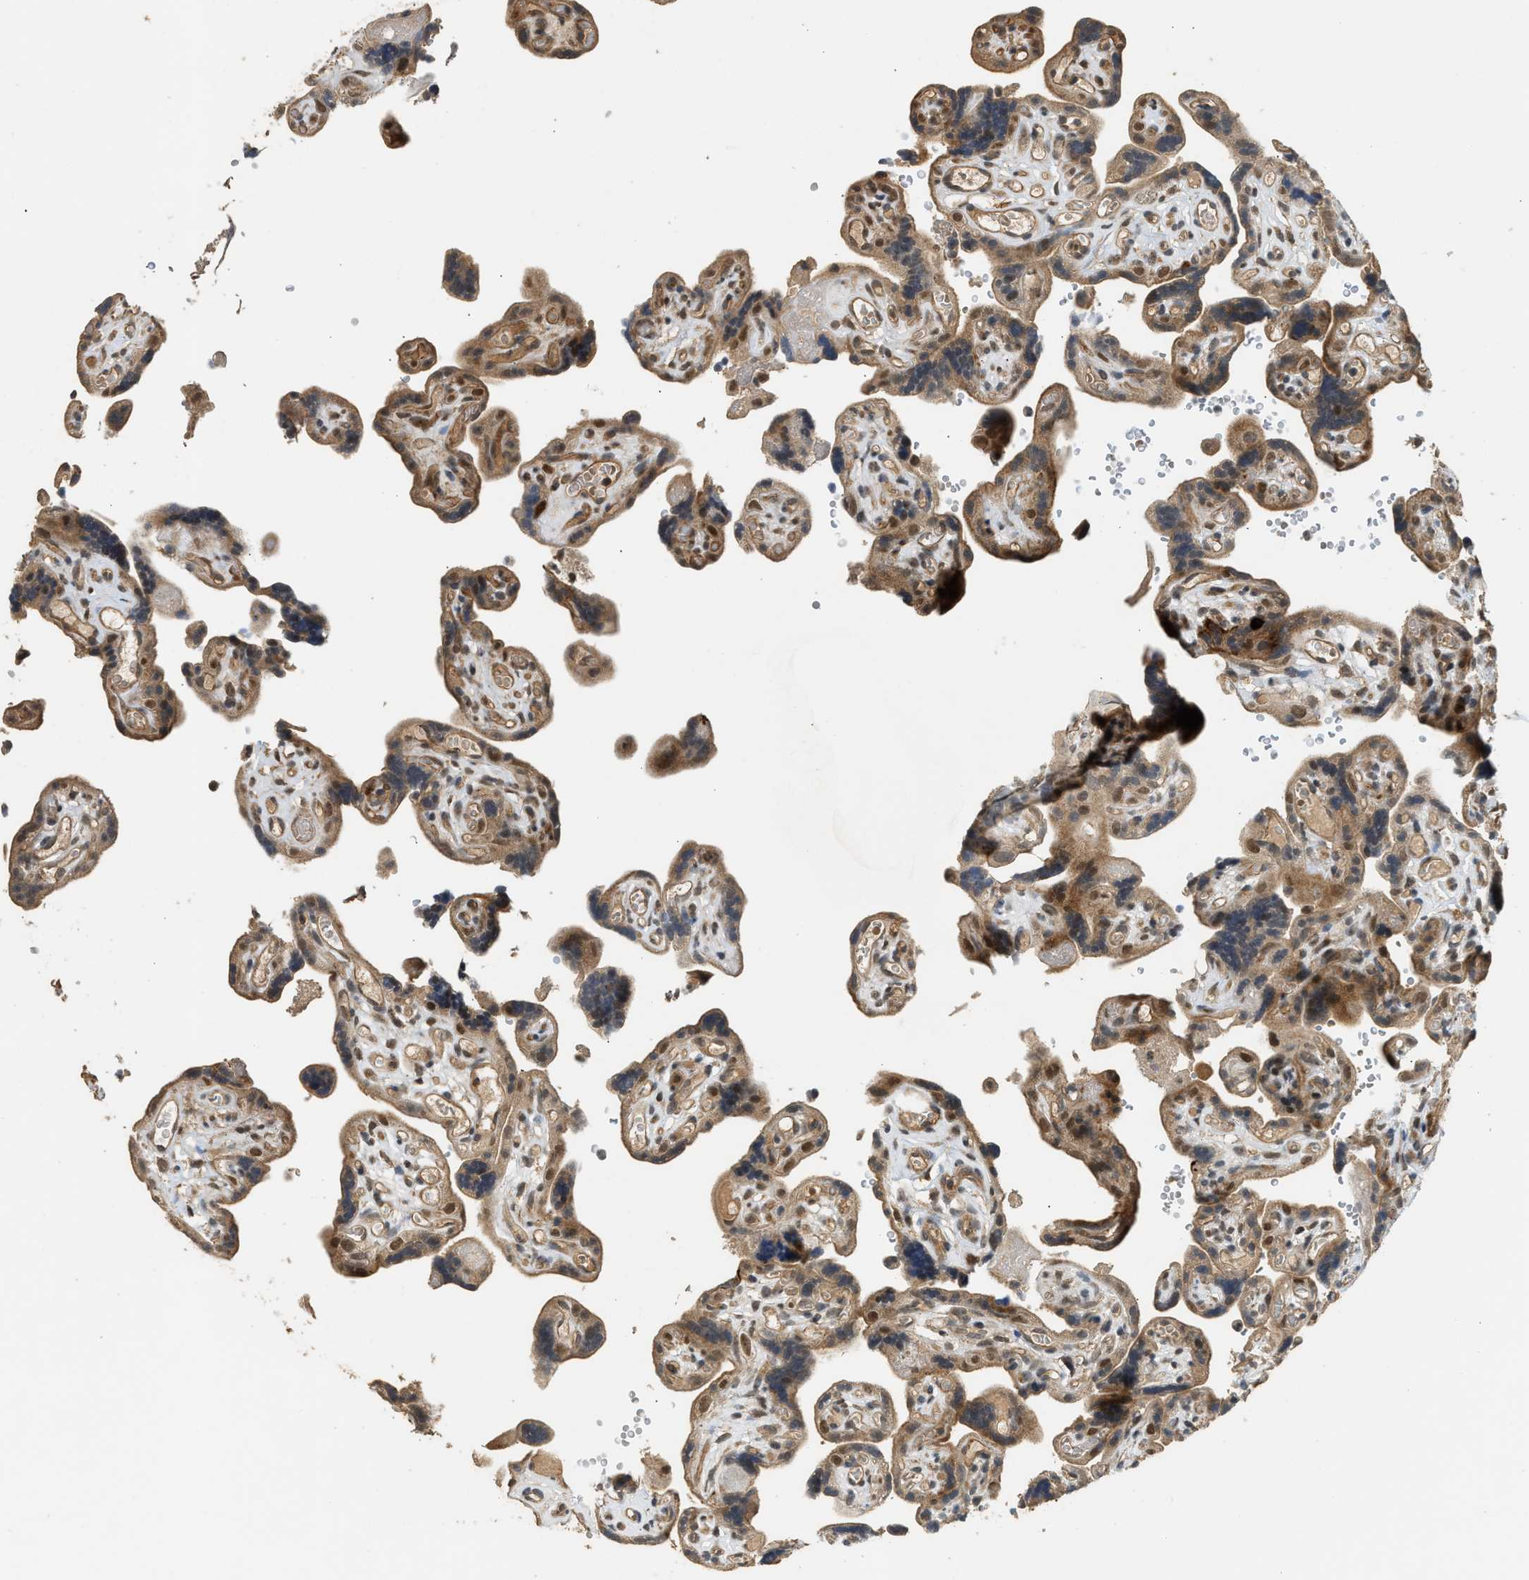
{"staining": {"intensity": "strong", "quantity": ">75%", "location": "nuclear"}, "tissue": "placenta", "cell_type": "Decidual cells", "image_type": "normal", "snomed": [{"axis": "morphology", "description": "Normal tissue, NOS"}, {"axis": "topography", "description": "Placenta"}], "caption": "High-magnification brightfield microscopy of normal placenta stained with DAB (3,3'-diaminobenzidine) (brown) and counterstained with hematoxylin (blue). decidual cells exhibit strong nuclear expression is seen in approximately>75% of cells.", "gene": "GET1", "patient": {"sex": "female", "age": 30}}